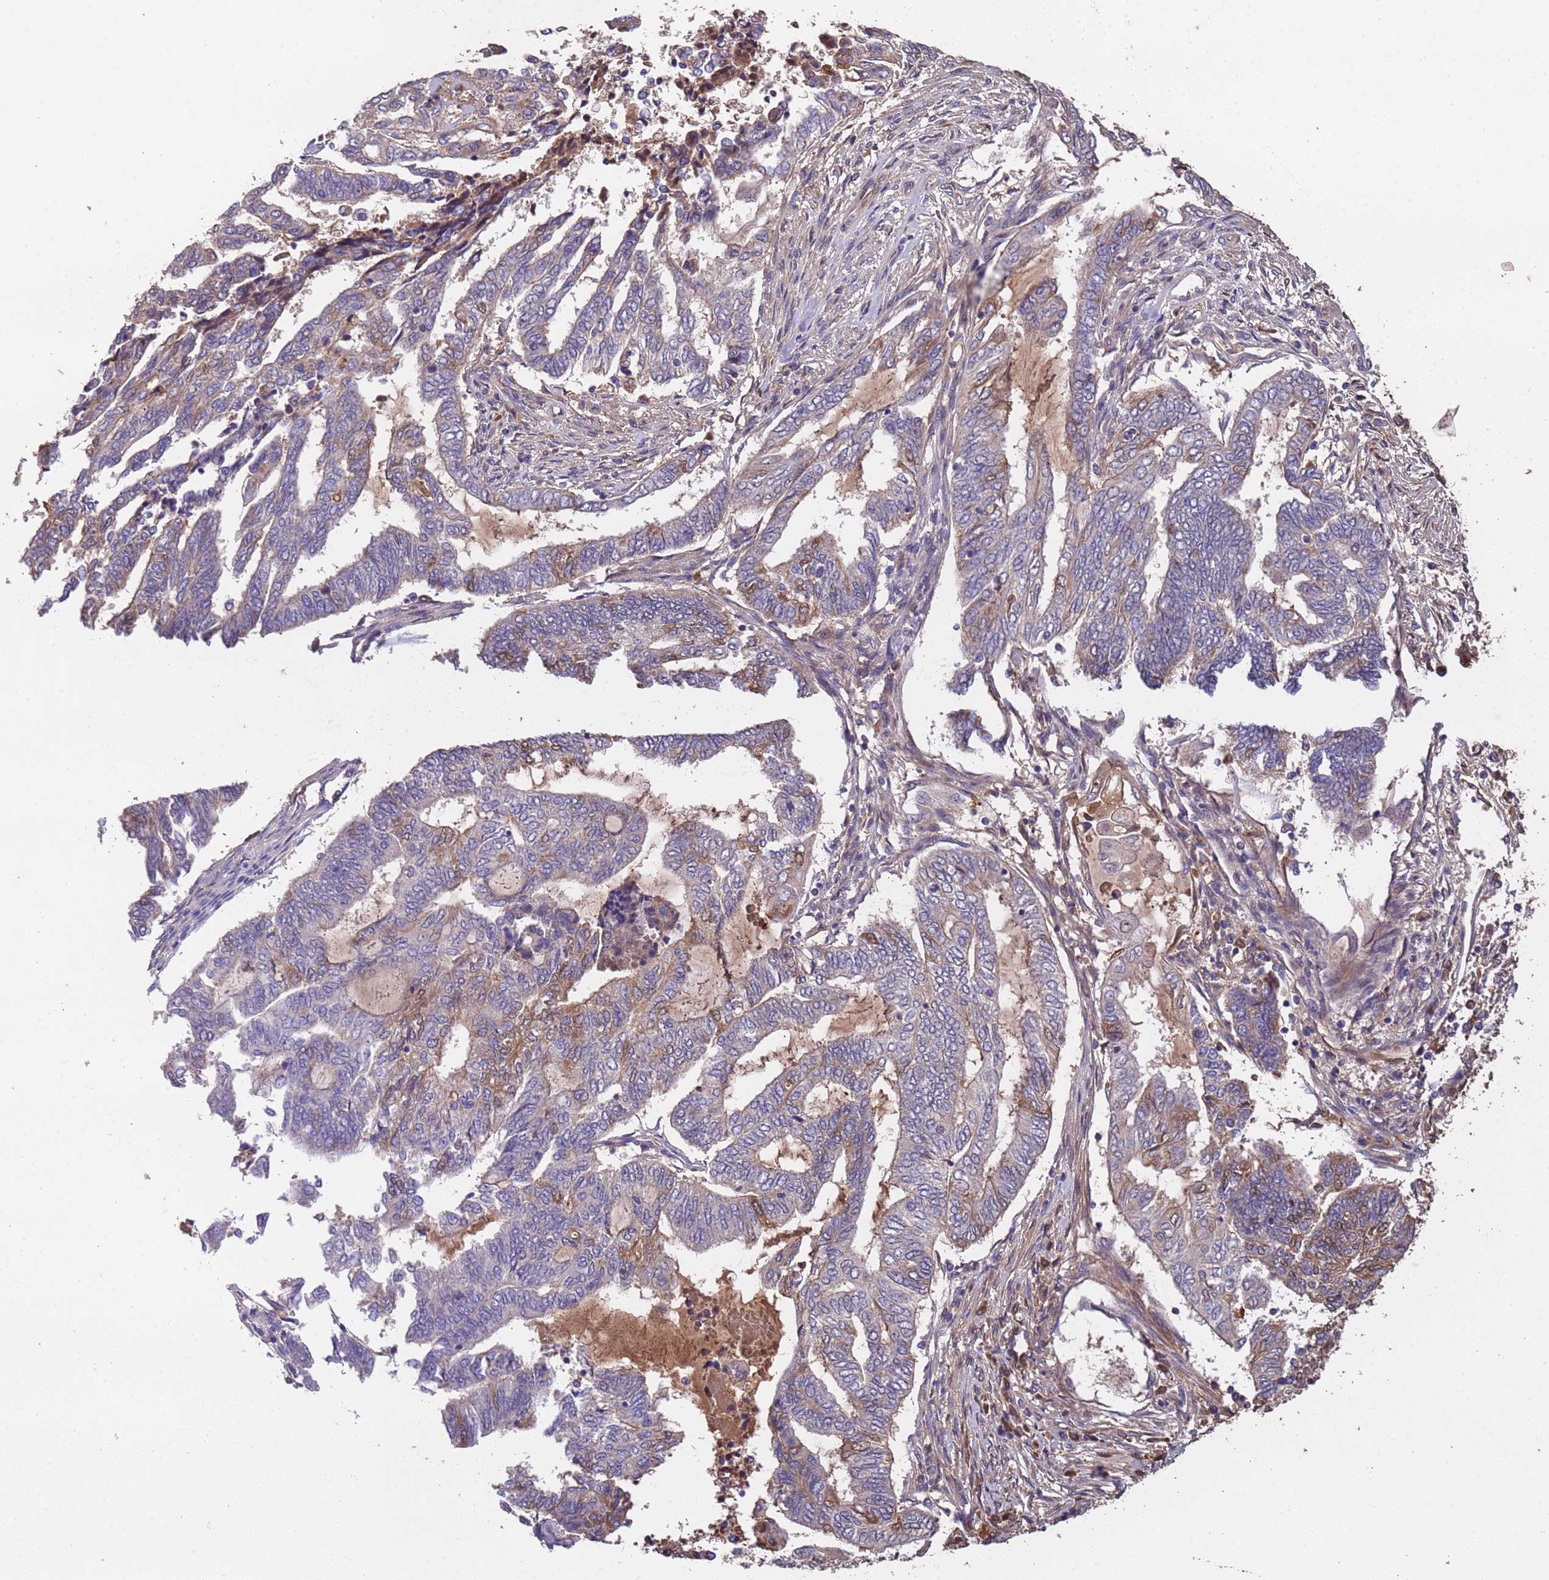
{"staining": {"intensity": "weak", "quantity": "<25%", "location": "cytoplasmic/membranous,nuclear"}, "tissue": "endometrial cancer", "cell_type": "Tumor cells", "image_type": "cancer", "snomed": [{"axis": "morphology", "description": "Adenocarcinoma, NOS"}, {"axis": "topography", "description": "Uterus"}, {"axis": "topography", "description": "Endometrium"}], "caption": "This is an immunohistochemistry photomicrograph of human endometrial cancer (adenocarcinoma). There is no expression in tumor cells.", "gene": "CCDC184", "patient": {"sex": "female", "age": 70}}